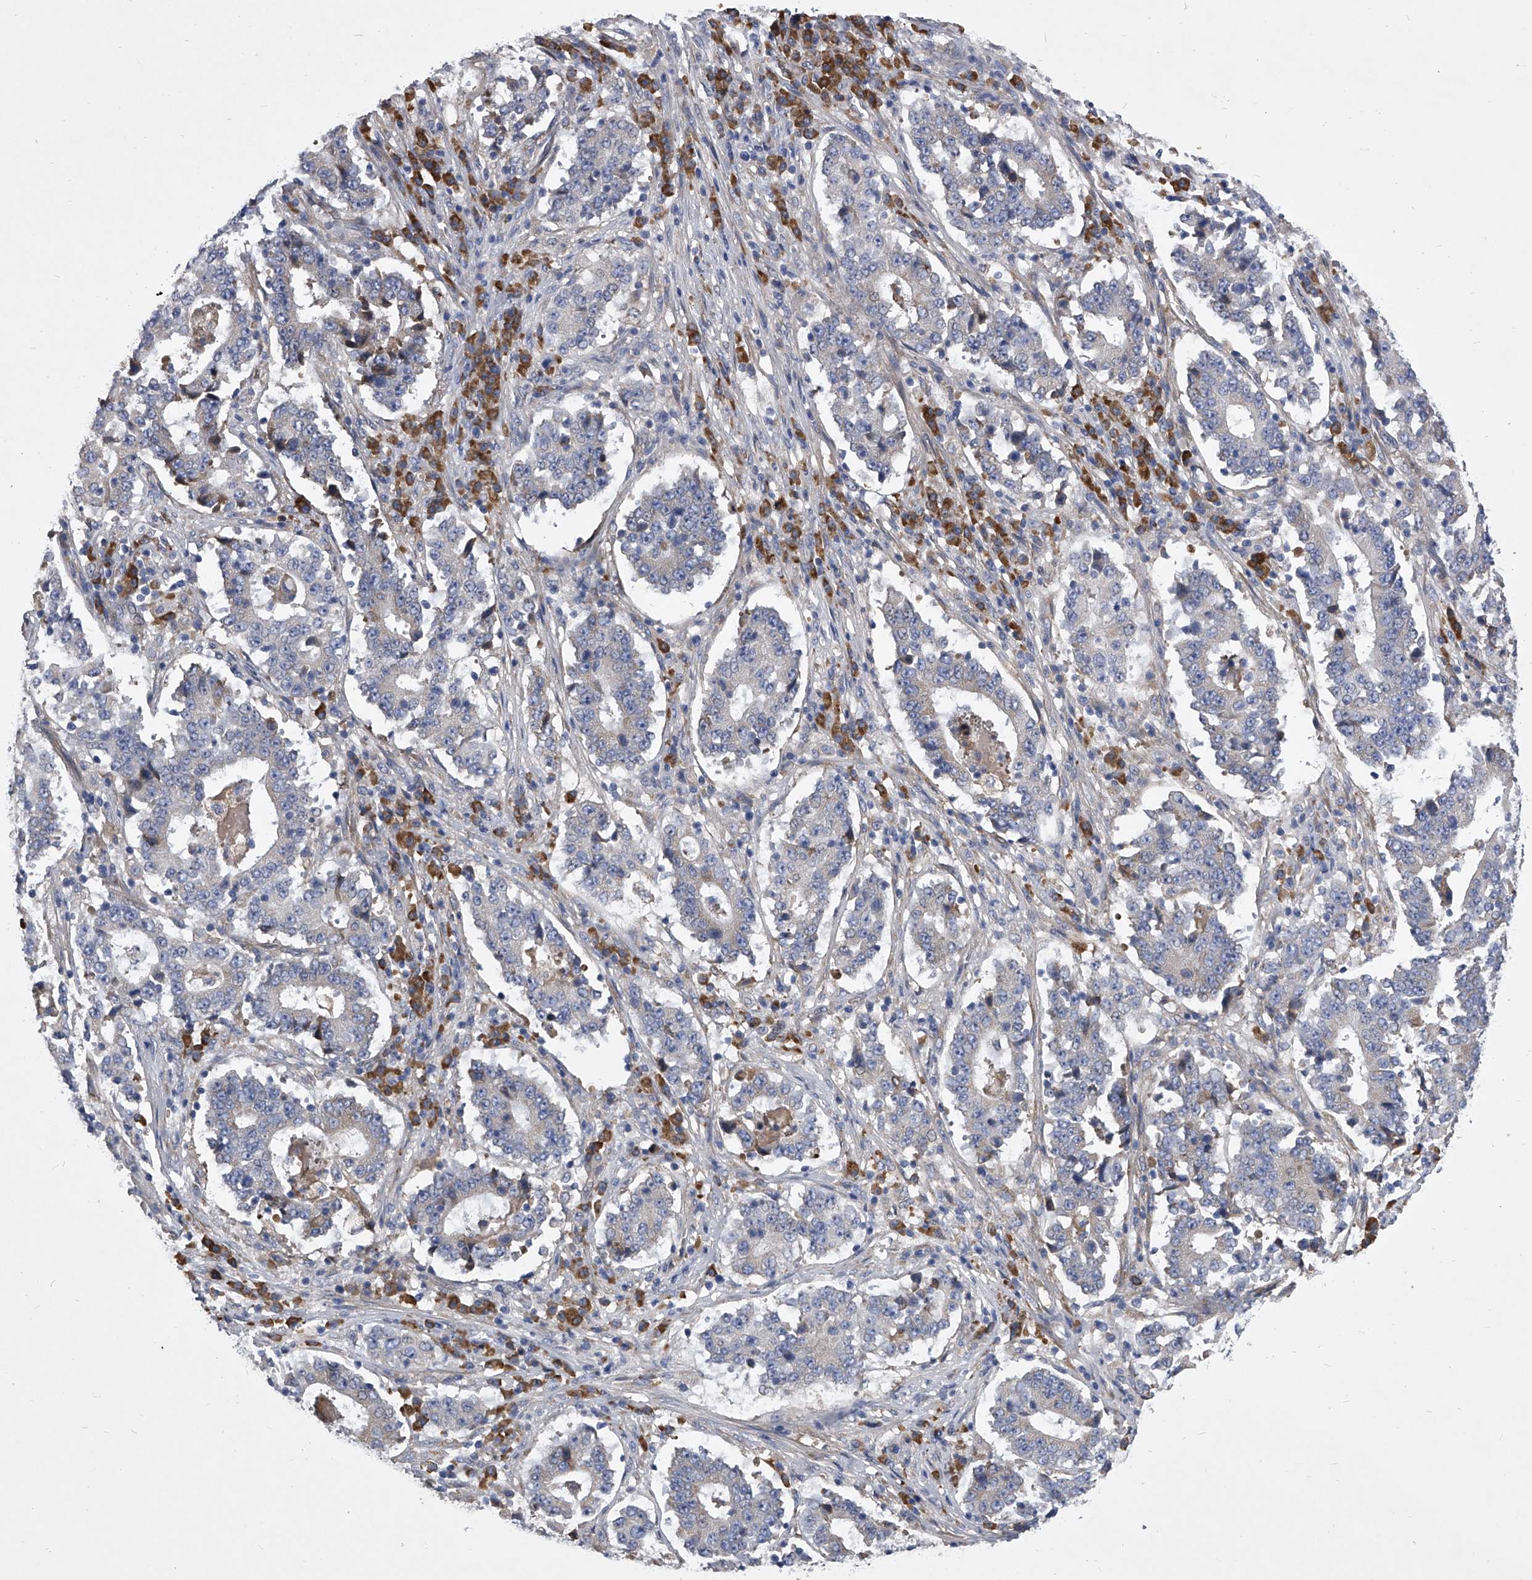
{"staining": {"intensity": "negative", "quantity": "none", "location": "none"}, "tissue": "stomach cancer", "cell_type": "Tumor cells", "image_type": "cancer", "snomed": [{"axis": "morphology", "description": "Adenocarcinoma, NOS"}, {"axis": "topography", "description": "Stomach"}], "caption": "Immunohistochemical staining of human stomach adenocarcinoma displays no significant expression in tumor cells.", "gene": "CCR4", "patient": {"sex": "male", "age": 59}}